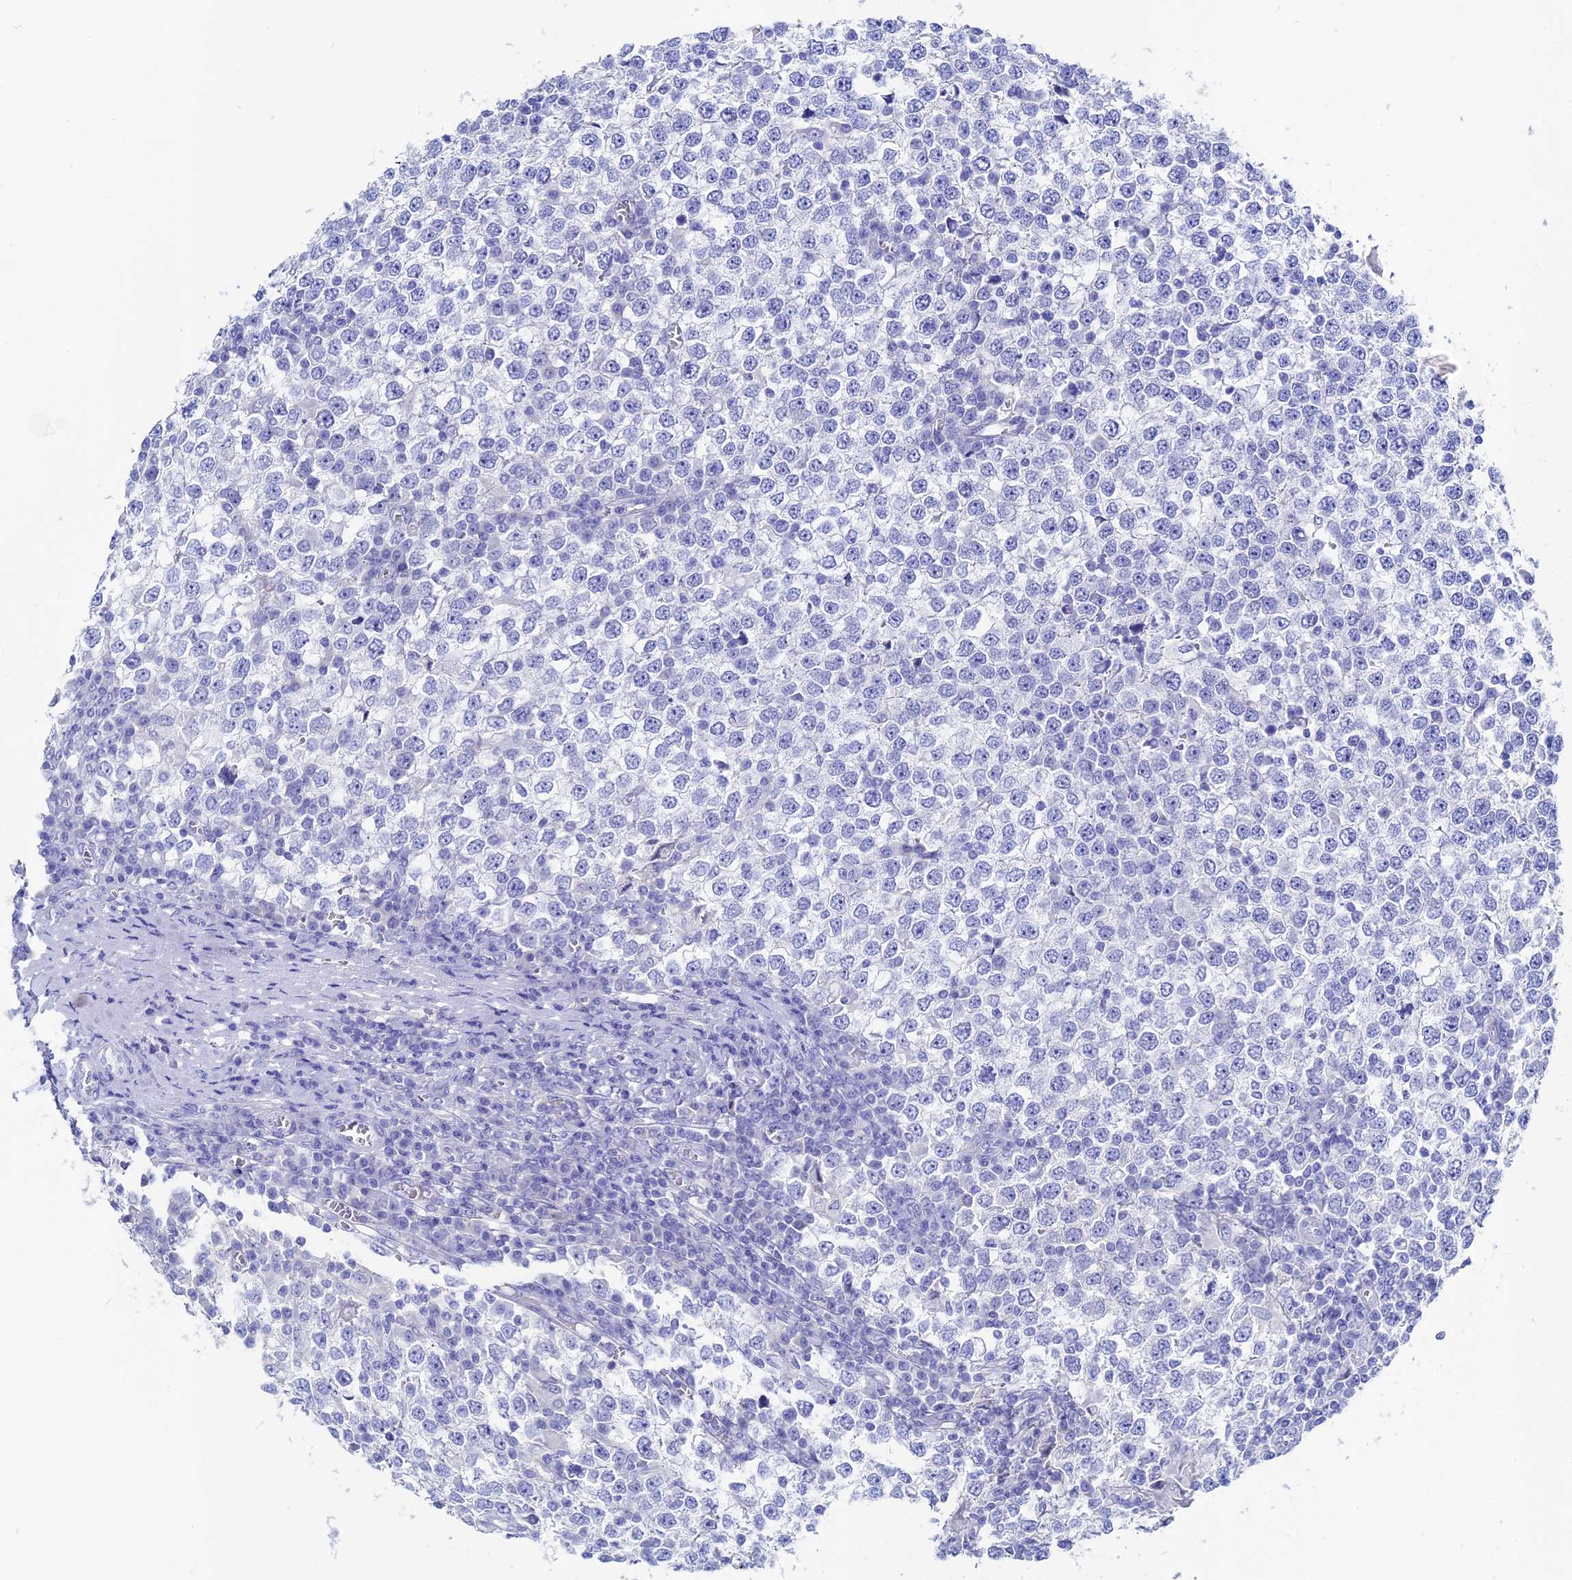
{"staining": {"intensity": "negative", "quantity": "none", "location": "none"}, "tissue": "testis cancer", "cell_type": "Tumor cells", "image_type": "cancer", "snomed": [{"axis": "morphology", "description": "Seminoma, NOS"}, {"axis": "topography", "description": "Testis"}], "caption": "IHC image of neoplastic tissue: human testis cancer (seminoma) stained with DAB demonstrates no significant protein staining in tumor cells.", "gene": "UNC119", "patient": {"sex": "male", "age": 65}}